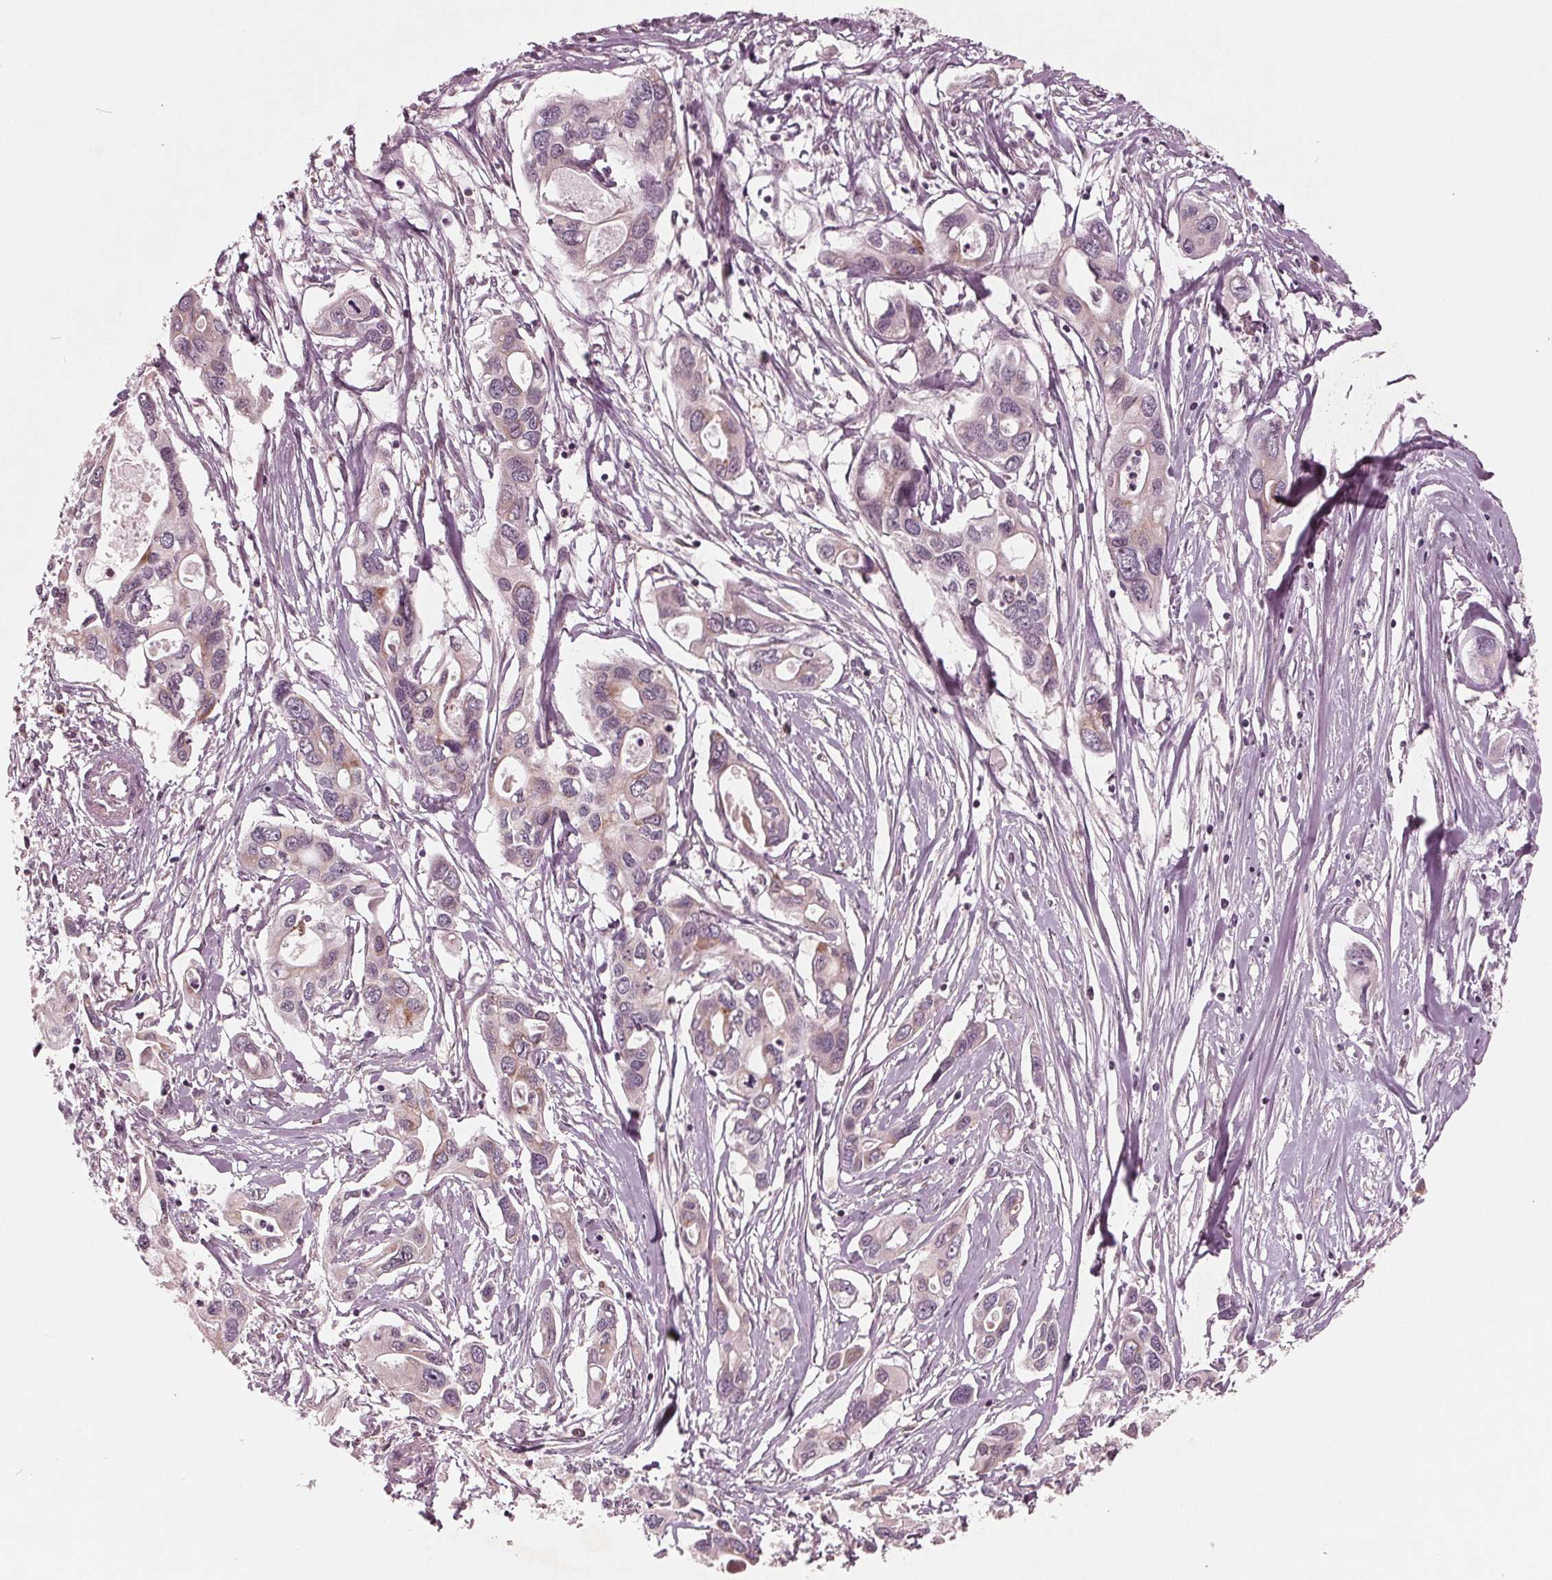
{"staining": {"intensity": "weak", "quantity": "<25%", "location": "cytoplasmic/membranous"}, "tissue": "pancreatic cancer", "cell_type": "Tumor cells", "image_type": "cancer", "snomed": [{"axis": "morphology", "description": "Adenocarcinoma, NOS"}, {"axis": "topography", "description": "Pancreas"}], "caption": "High magnification brightfield microscopy of pancreatic cancer (adenocarcinoma) stained with DAB (brown) and counterstained with hematoxylin (blue): tumor cells show no significant positivity.", "gene": "UBALD1", "patient": {"sex": "male", "age": 60}}